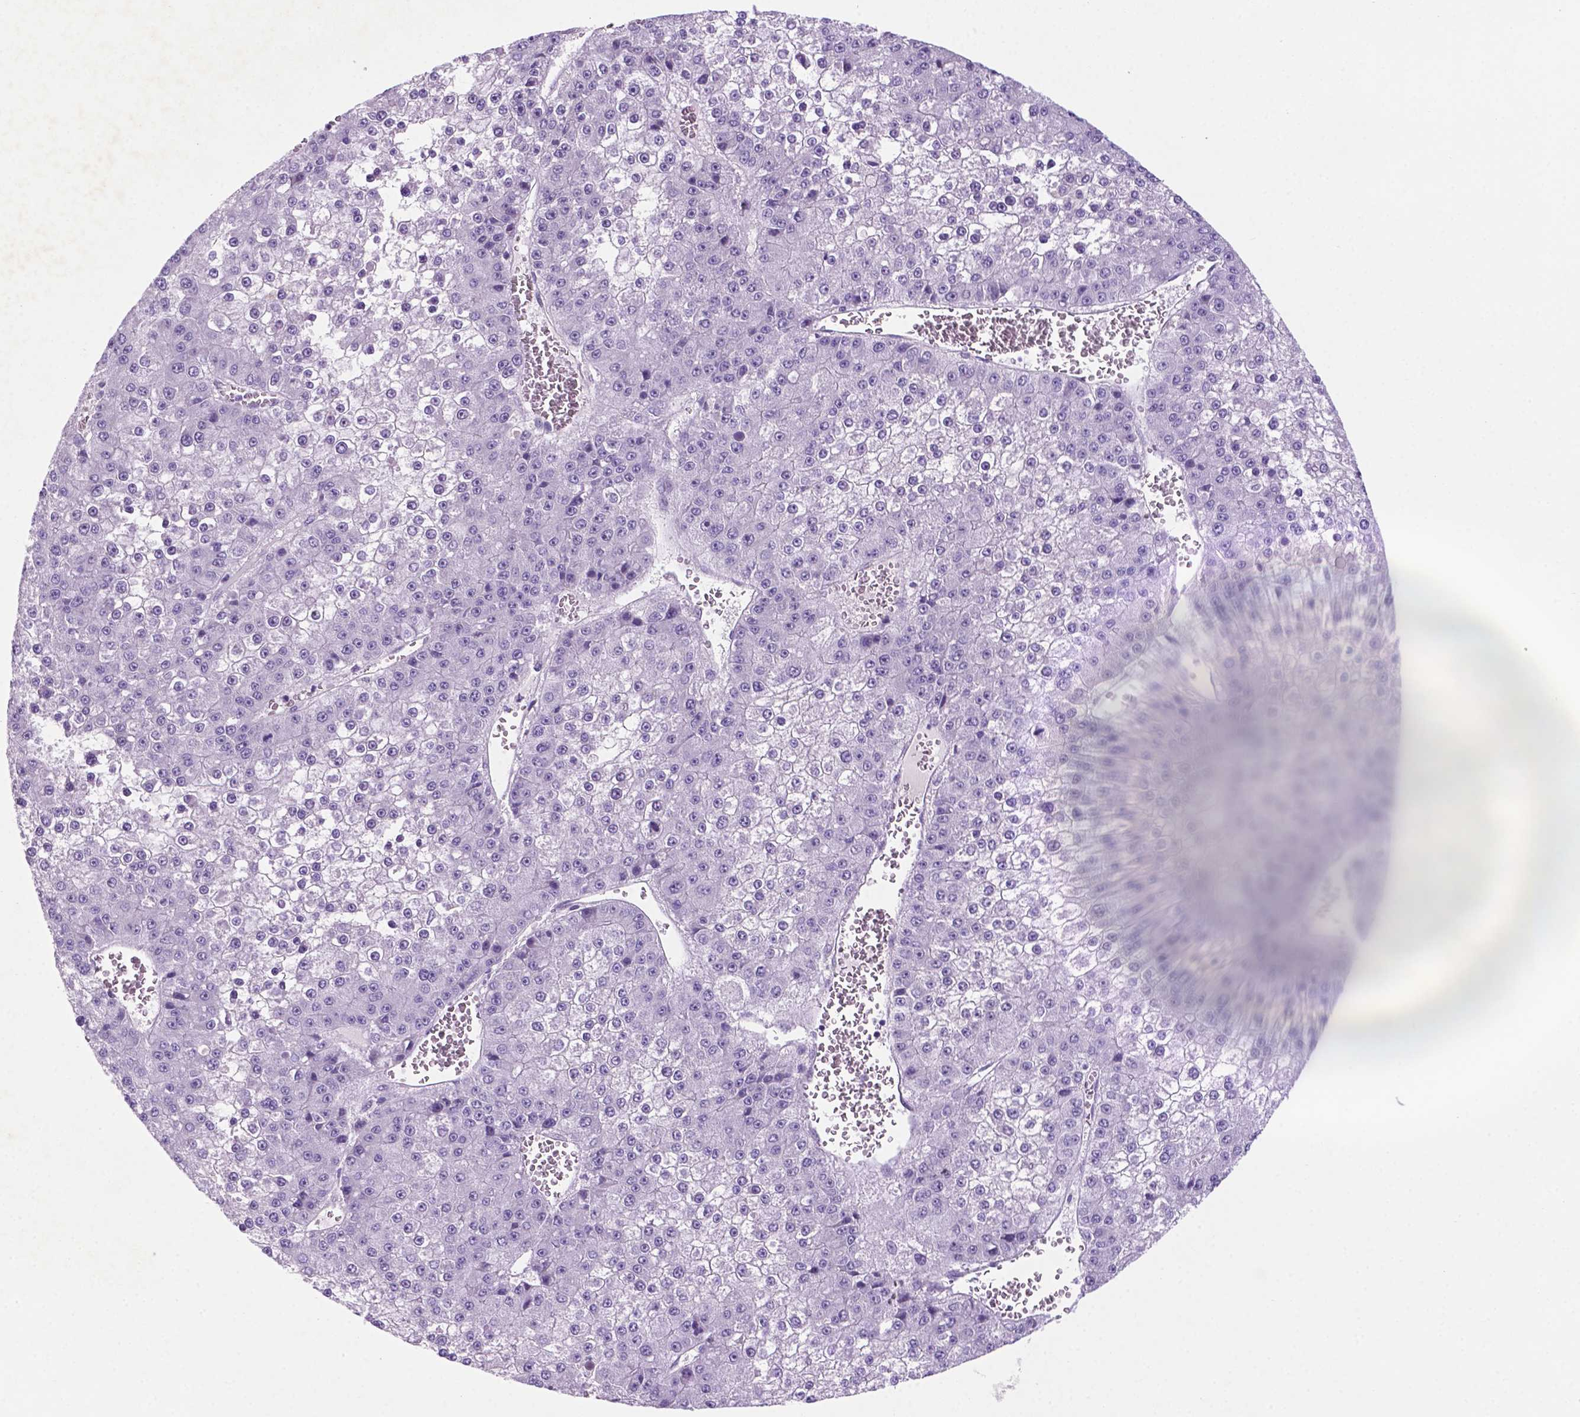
{"staining": {"intensity": "negative", "quantity": "none", "location": "none"}, "tissue": "liver cancer", "cell_type": "Tumor cells", "image_type": "cancer", "snomed": [{"axis": "morphology", "description": "Carcinoma, Hepatocellular, NOS"}, {"axis": "topography", "description": "Liver"}], "caption": "Immunohistochemistry of human hepatocellular carcinoma (liver) reveals no expression in tumor cells.", "gene": "C18orf21", "patient": {"sex": "female", "age": 73}}